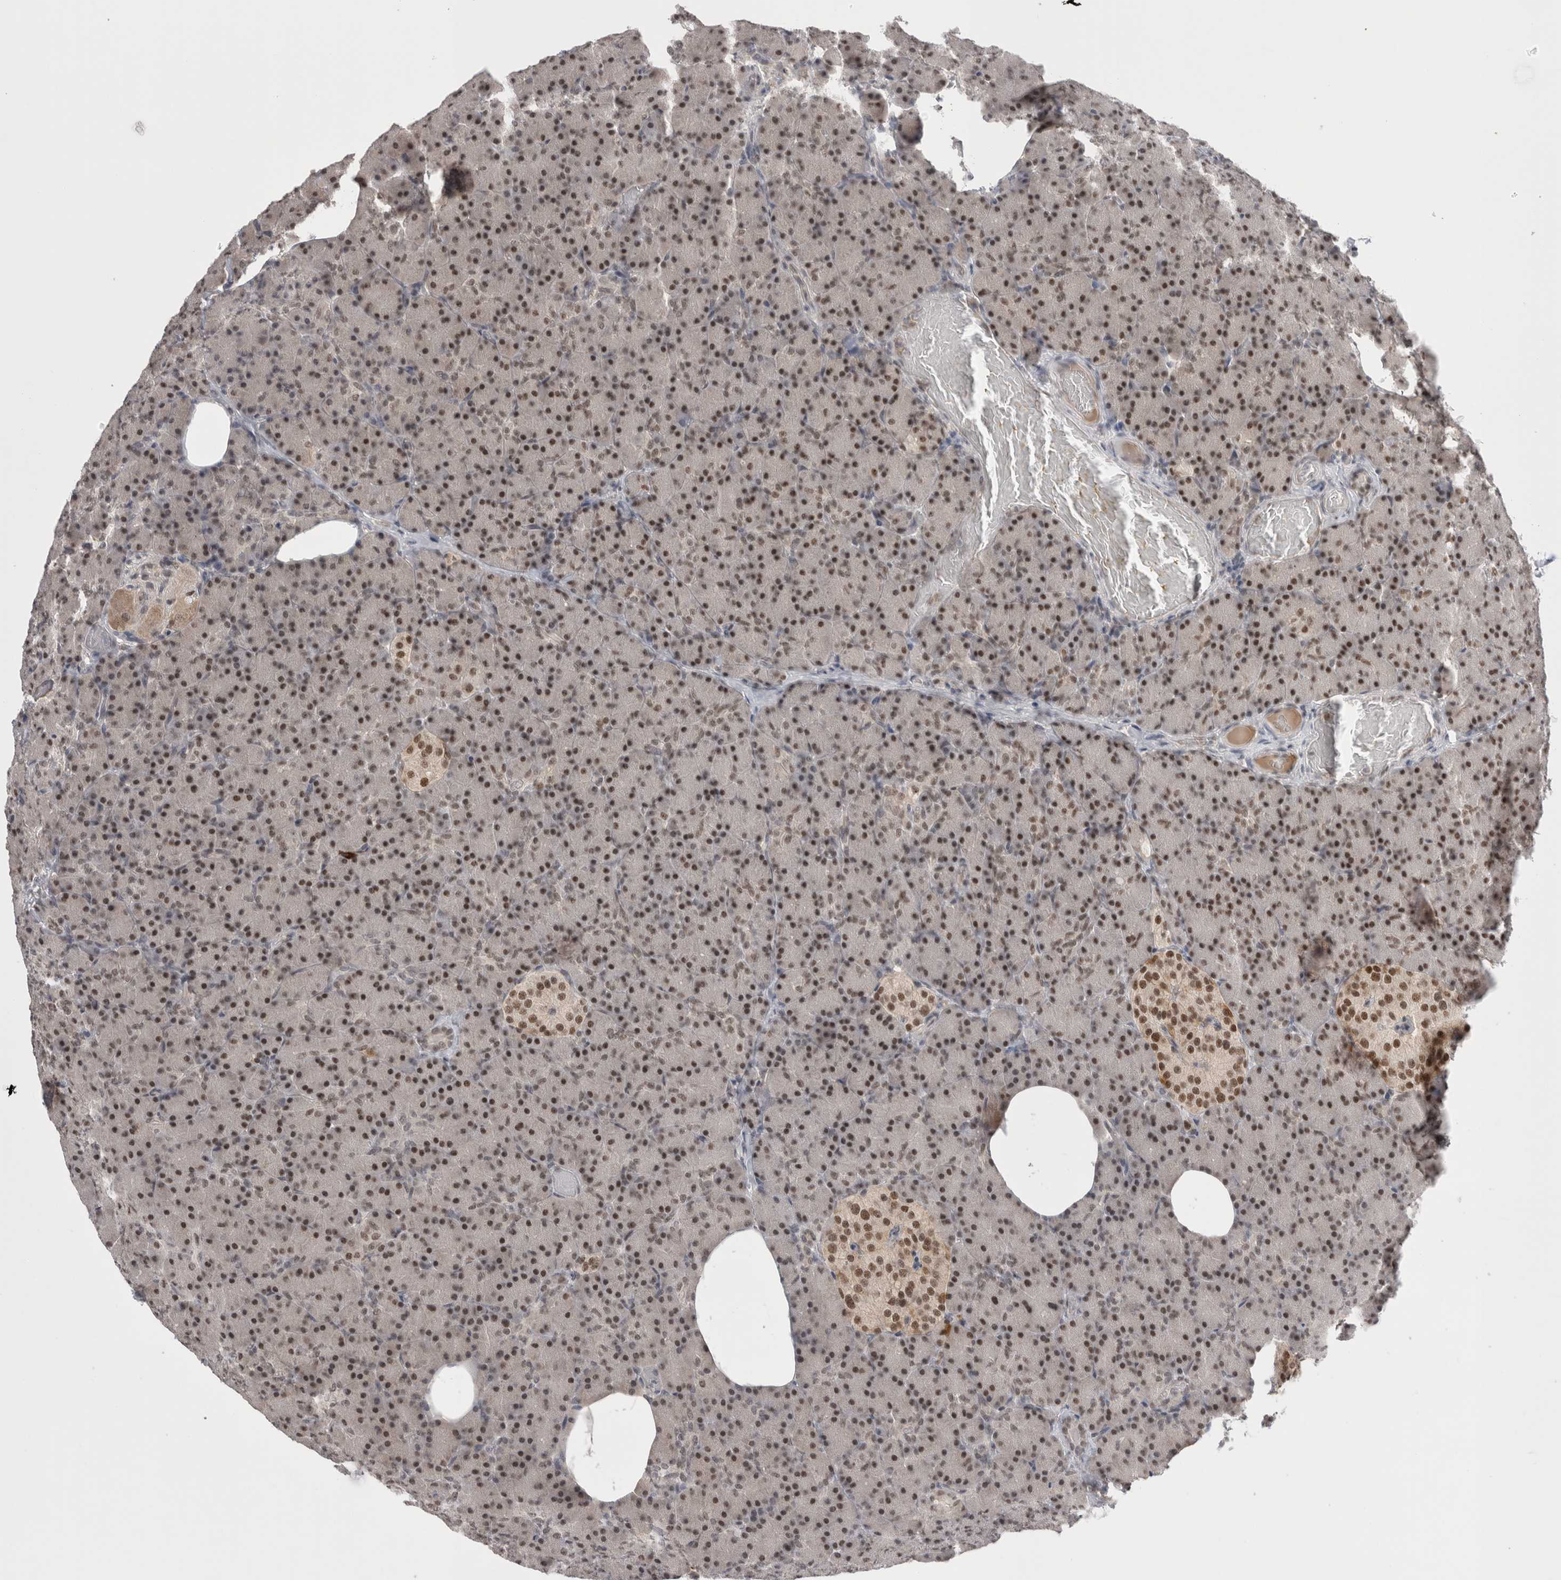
{"staining": {"intensity": "moderate", "quantity": ">75%", "location": "nuclear"}, "tissue": "pancreas", "cell_type": "Exocrine glandular cells", "image_type": "normal", "snomed": [{"axis": "morphology", "description": "Normal tissue, NOS"}, {"axis": "topography", "description": "Pancreas"}], "caption": "Moderate nuclear protein staining is seen in about >75% of exocrine glandular cells in pancreas. (DAB = brown stain, brightfield microscopy at high magnification).", "gene": "ZNF24", "patient": {"sex": "female", "age": 43}}